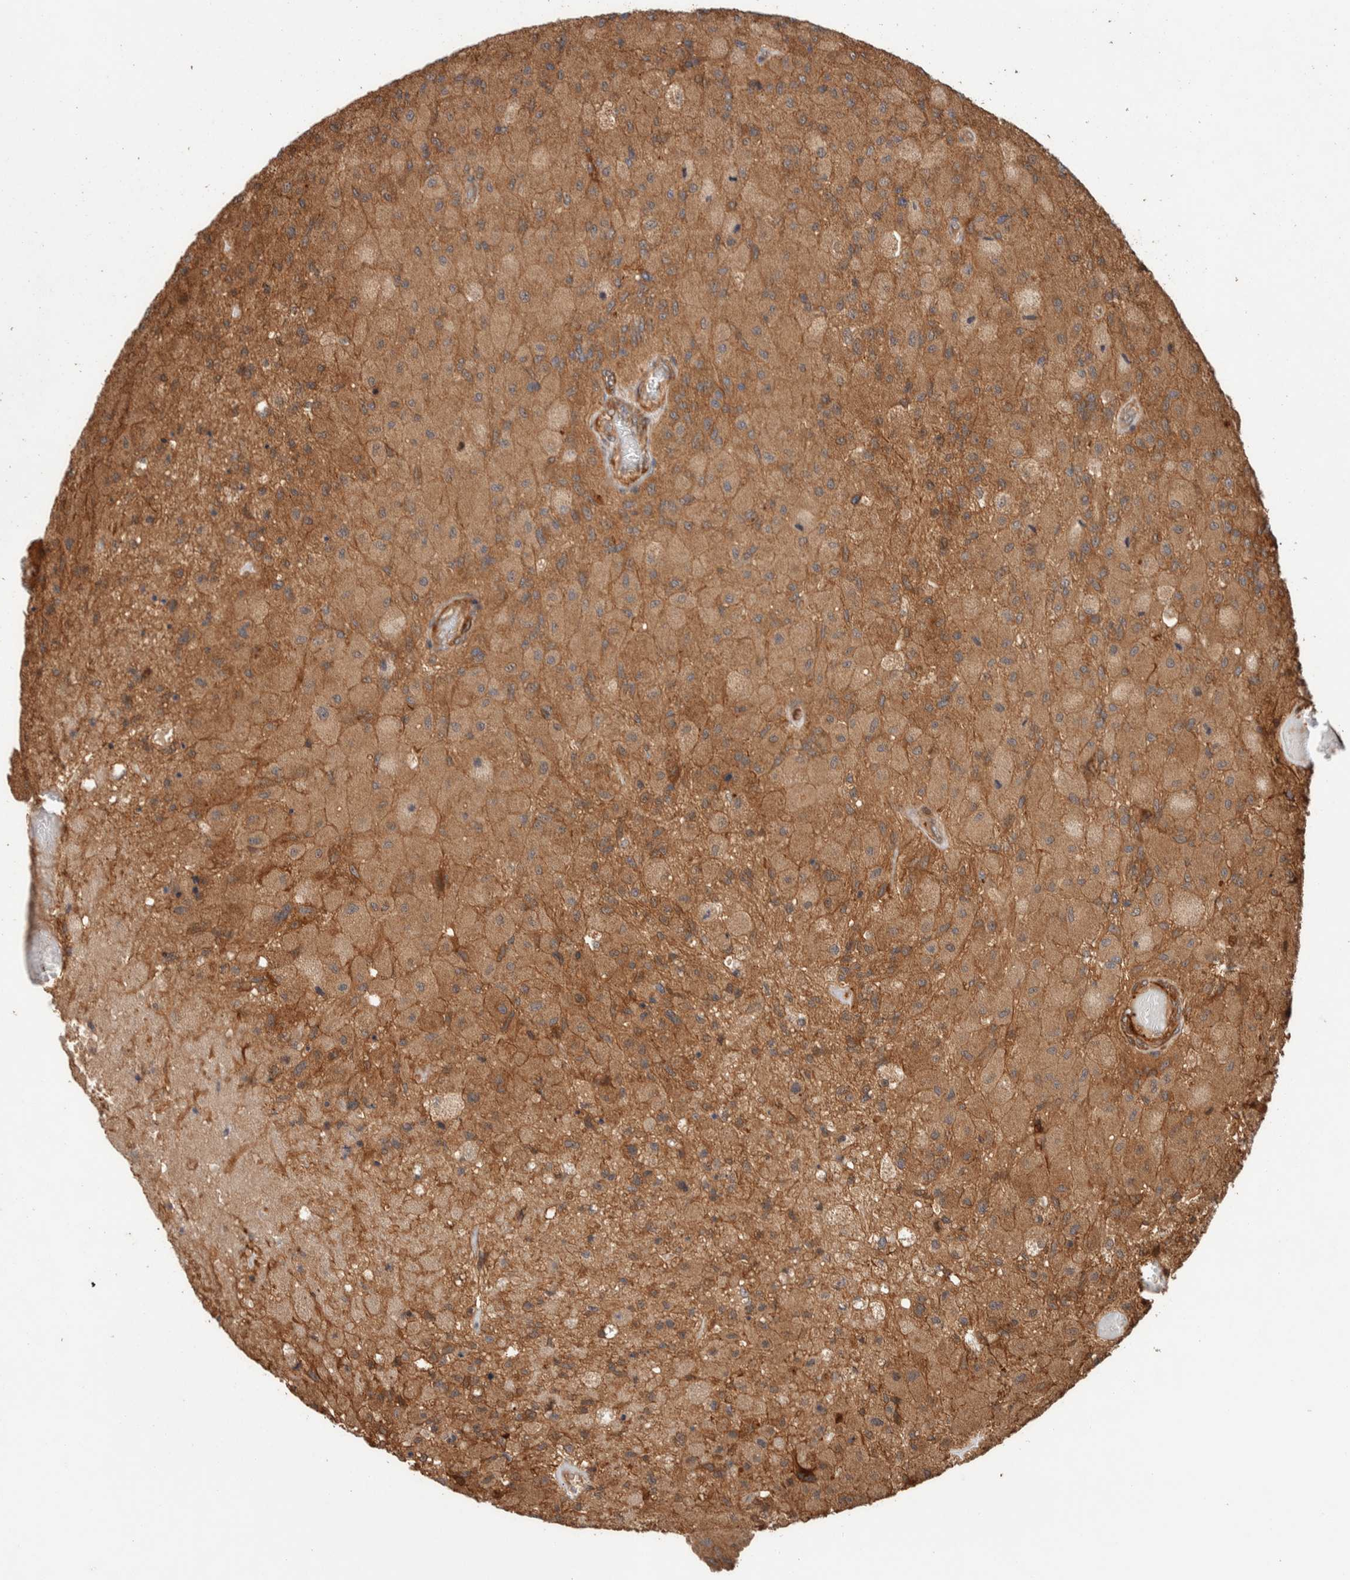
{"staining": {"intensity": "weak", "quantity": ">75%", "location": "cytoplasmic/membranous"}, "tissue": "glioma", "cell_type": "Tumor cells", "image_type": "cancer", "snomed": [{"axis": "morphology", "description": "Normal tissue, NOS"}, {"axis": "morphology", "description": "Glioma, malignant, High grade"}, {"axis": "topography", "description": "Cerebral cortex"}], "caption": "A high-resolution photomicrograph shows immunohistochemistry staining of glioma, which displays weak cytoplasmic/membranous staining in about >75% of tumor cells.", "gene": "SYNRG", "patient": {"sex": "male", "age": 77}}